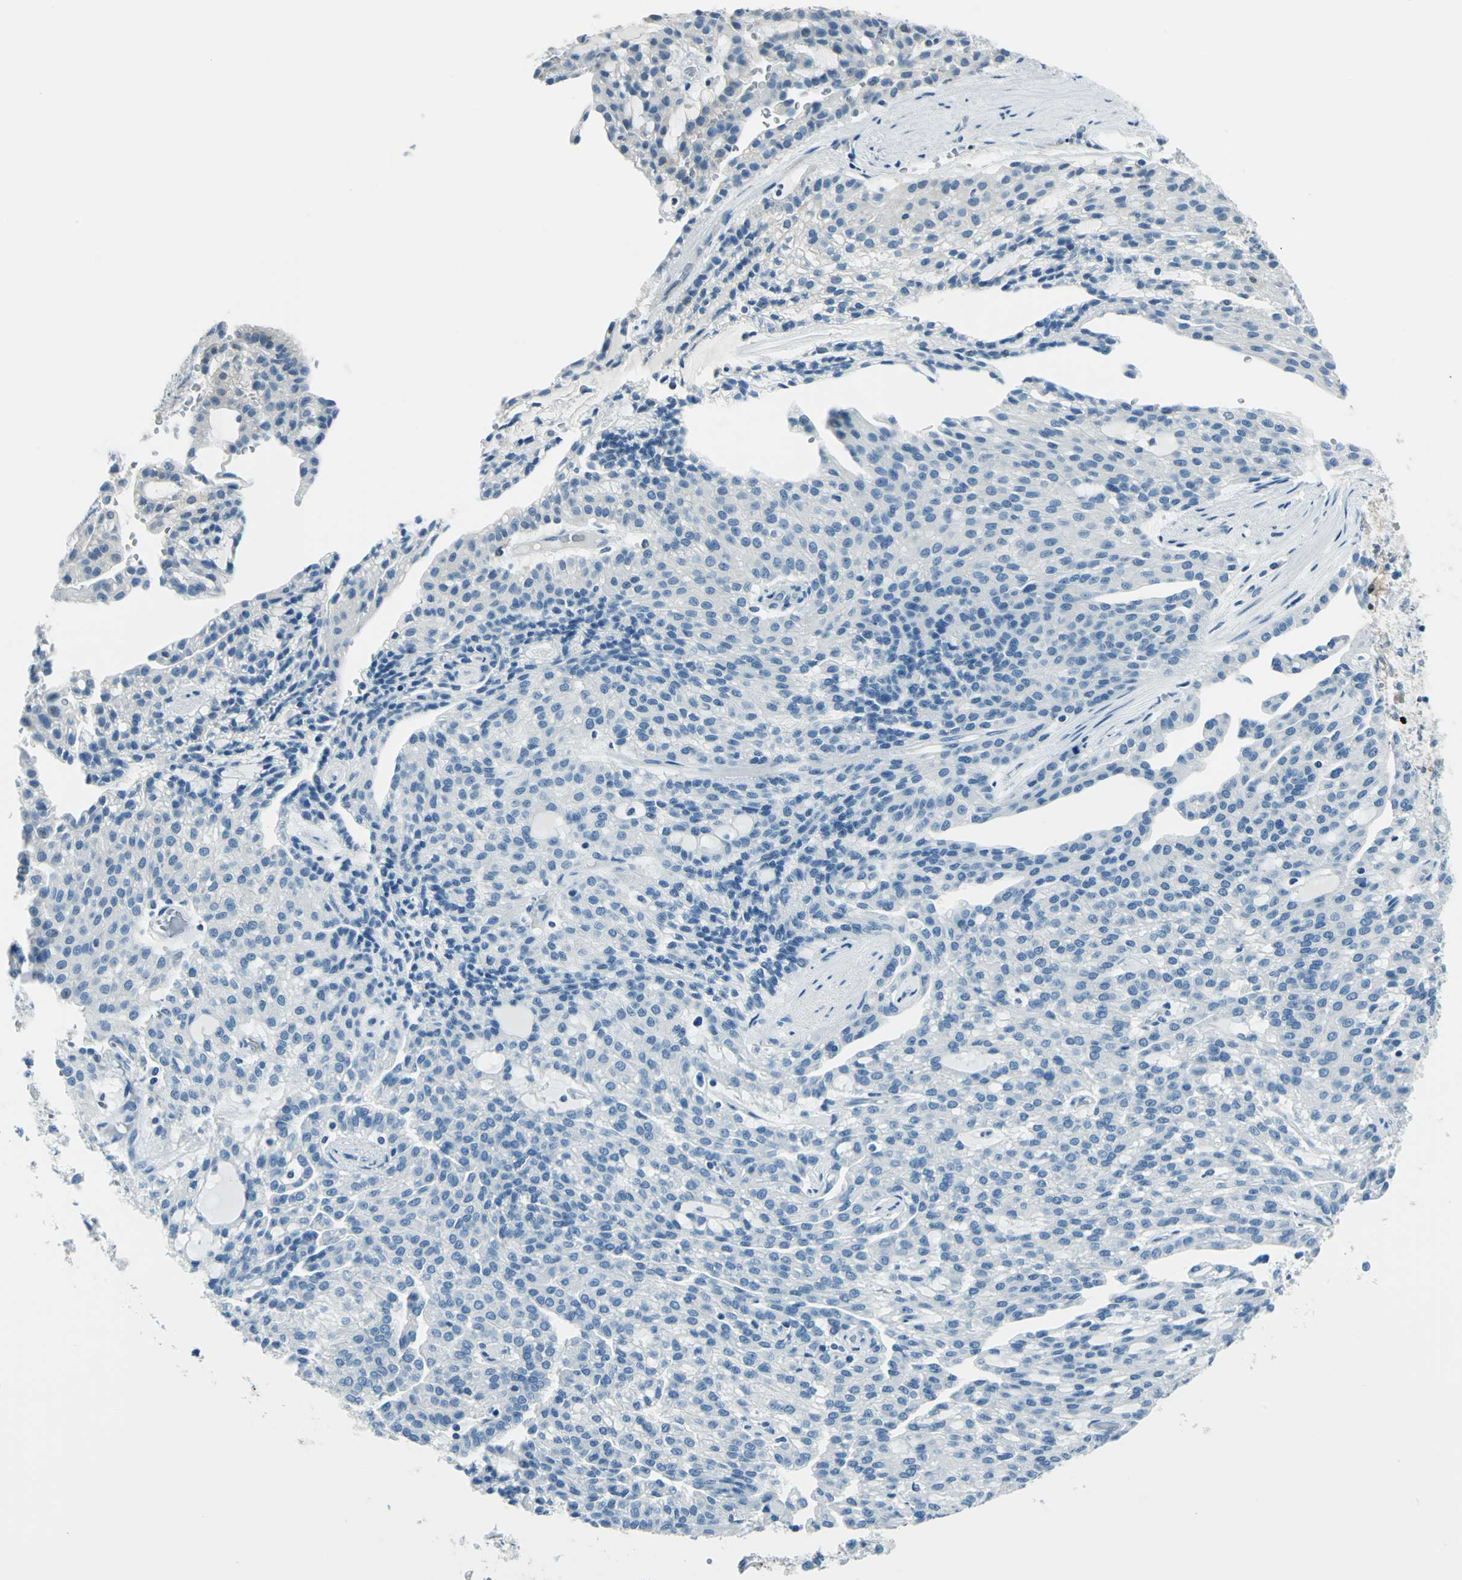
{"staining": {"intensity": "negative", "quantity": "none", "location": "none"}, "tissue": "renal cancer", "cell_type": "Tumor cells", "image_type": "cancer", "snomed": [{"axis": "morphology", "description": "Adenocarcinoma, NOS"}, {"axis": "topography", "description": "Kidney"}], "caption": "Renal cancer (adenocarcinoma) was stained to show a protein in brown. There is no significant expression in tumor cells. (Brightfield microscopy of DAB (3,3'-diaminobenzidine) immunohistochemistry (IHC) at high magnification).", "gene": "AKR1A1", "patient": {"sex": "male", "age": 63}}